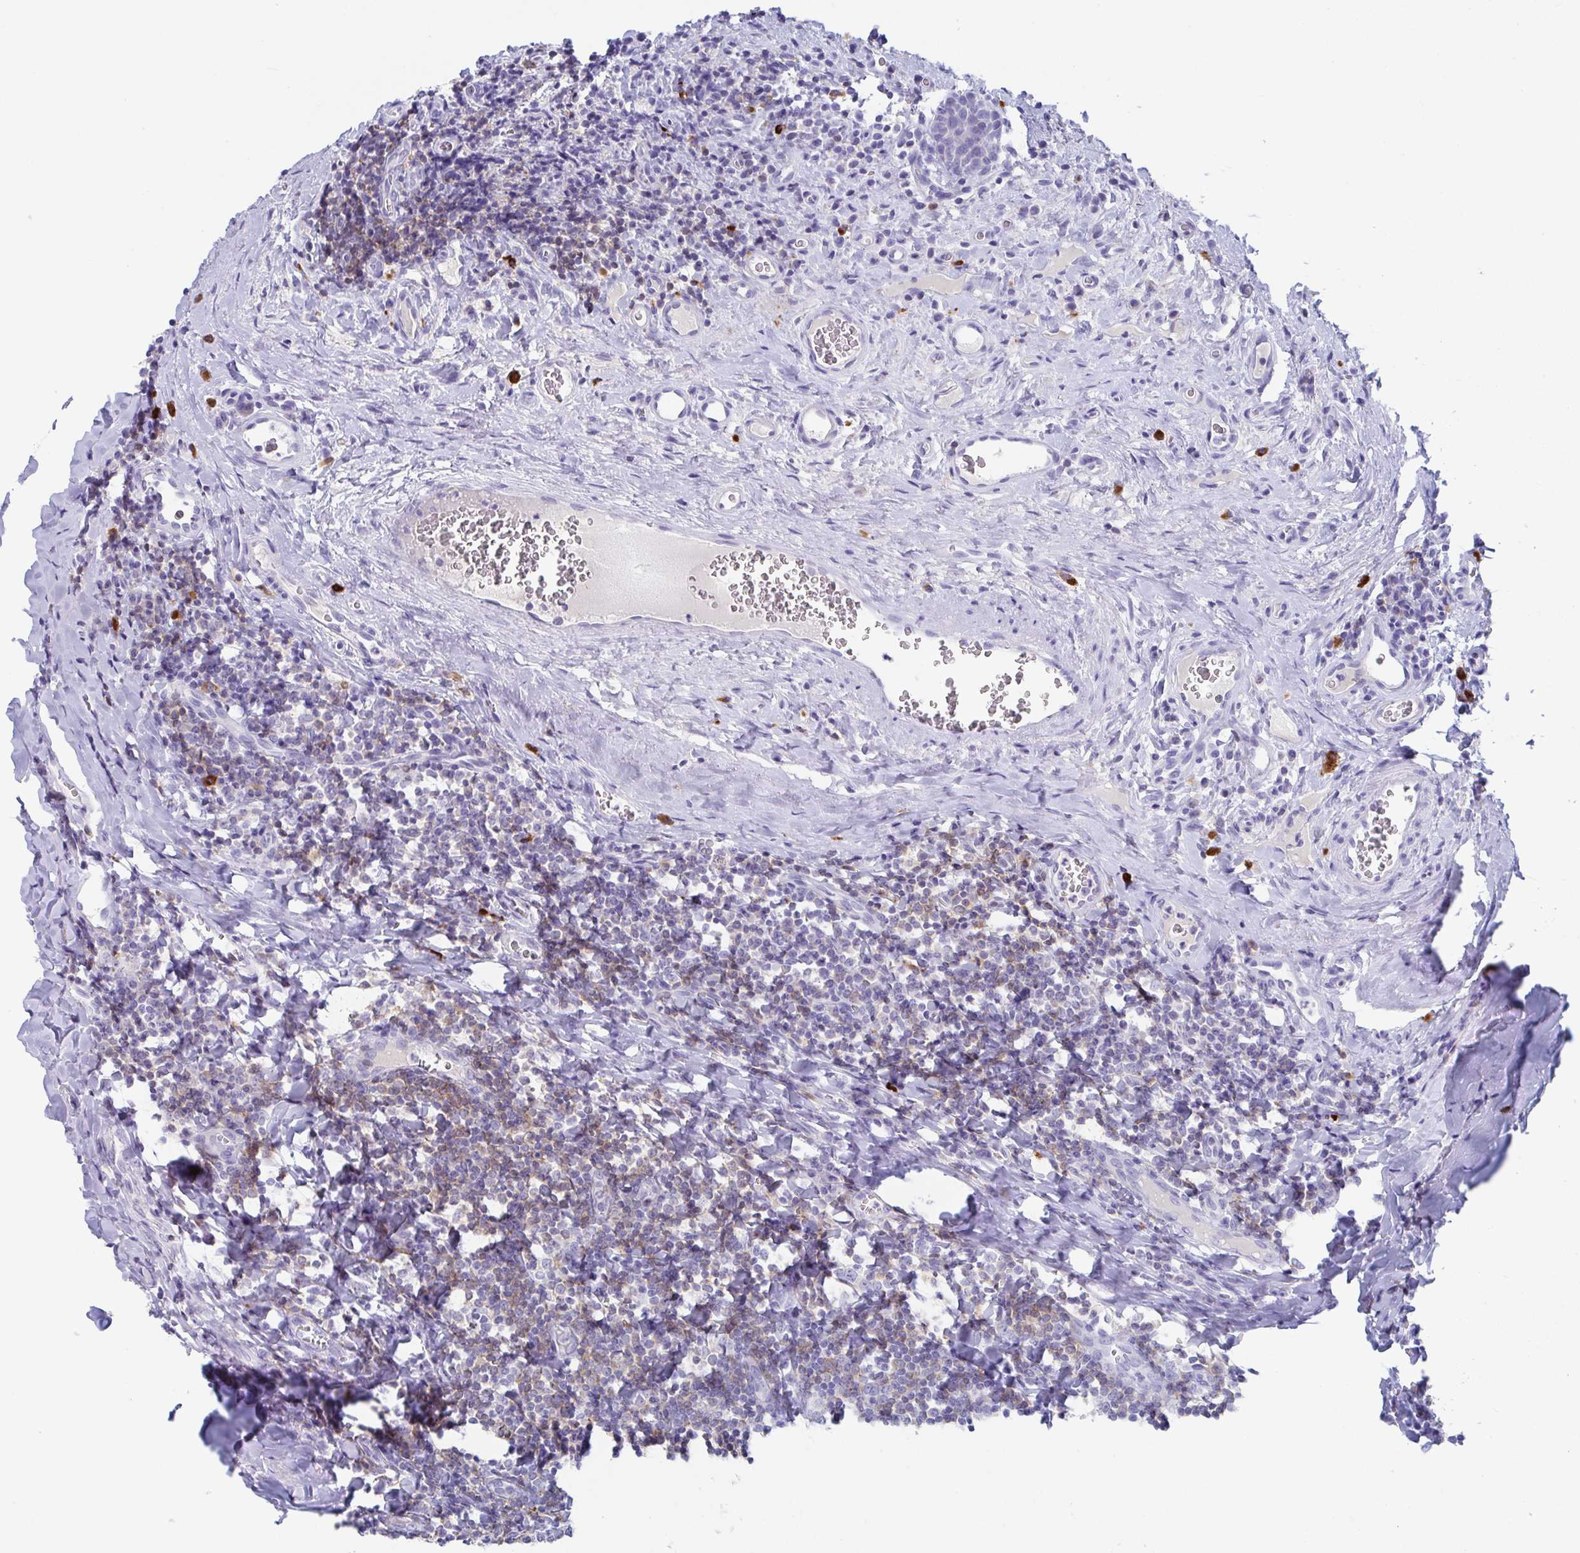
{"staining": {"intensity": "negative", "quantity": "none", "location": "none"}, "tissue": "tonsil", "cell_type": "Germinal center cells", "image_type": "normal", "snomed": [{"axis": "morphology", "description": "Normal tissue, NOS"}, {"axis": "morphology", "description": "Inflammation, NOS"}, {"axis": "topography", "description": "Tonsil"}], "caption": "The micrograph reveals no staining of germinal center cells in benign tonsil. (Brightfield microscopy of DAB immunohistochemistry (IHC) at high magnification).", "gene": "PLA2G1B", "patient": {"sex": "female", "age": 31}}